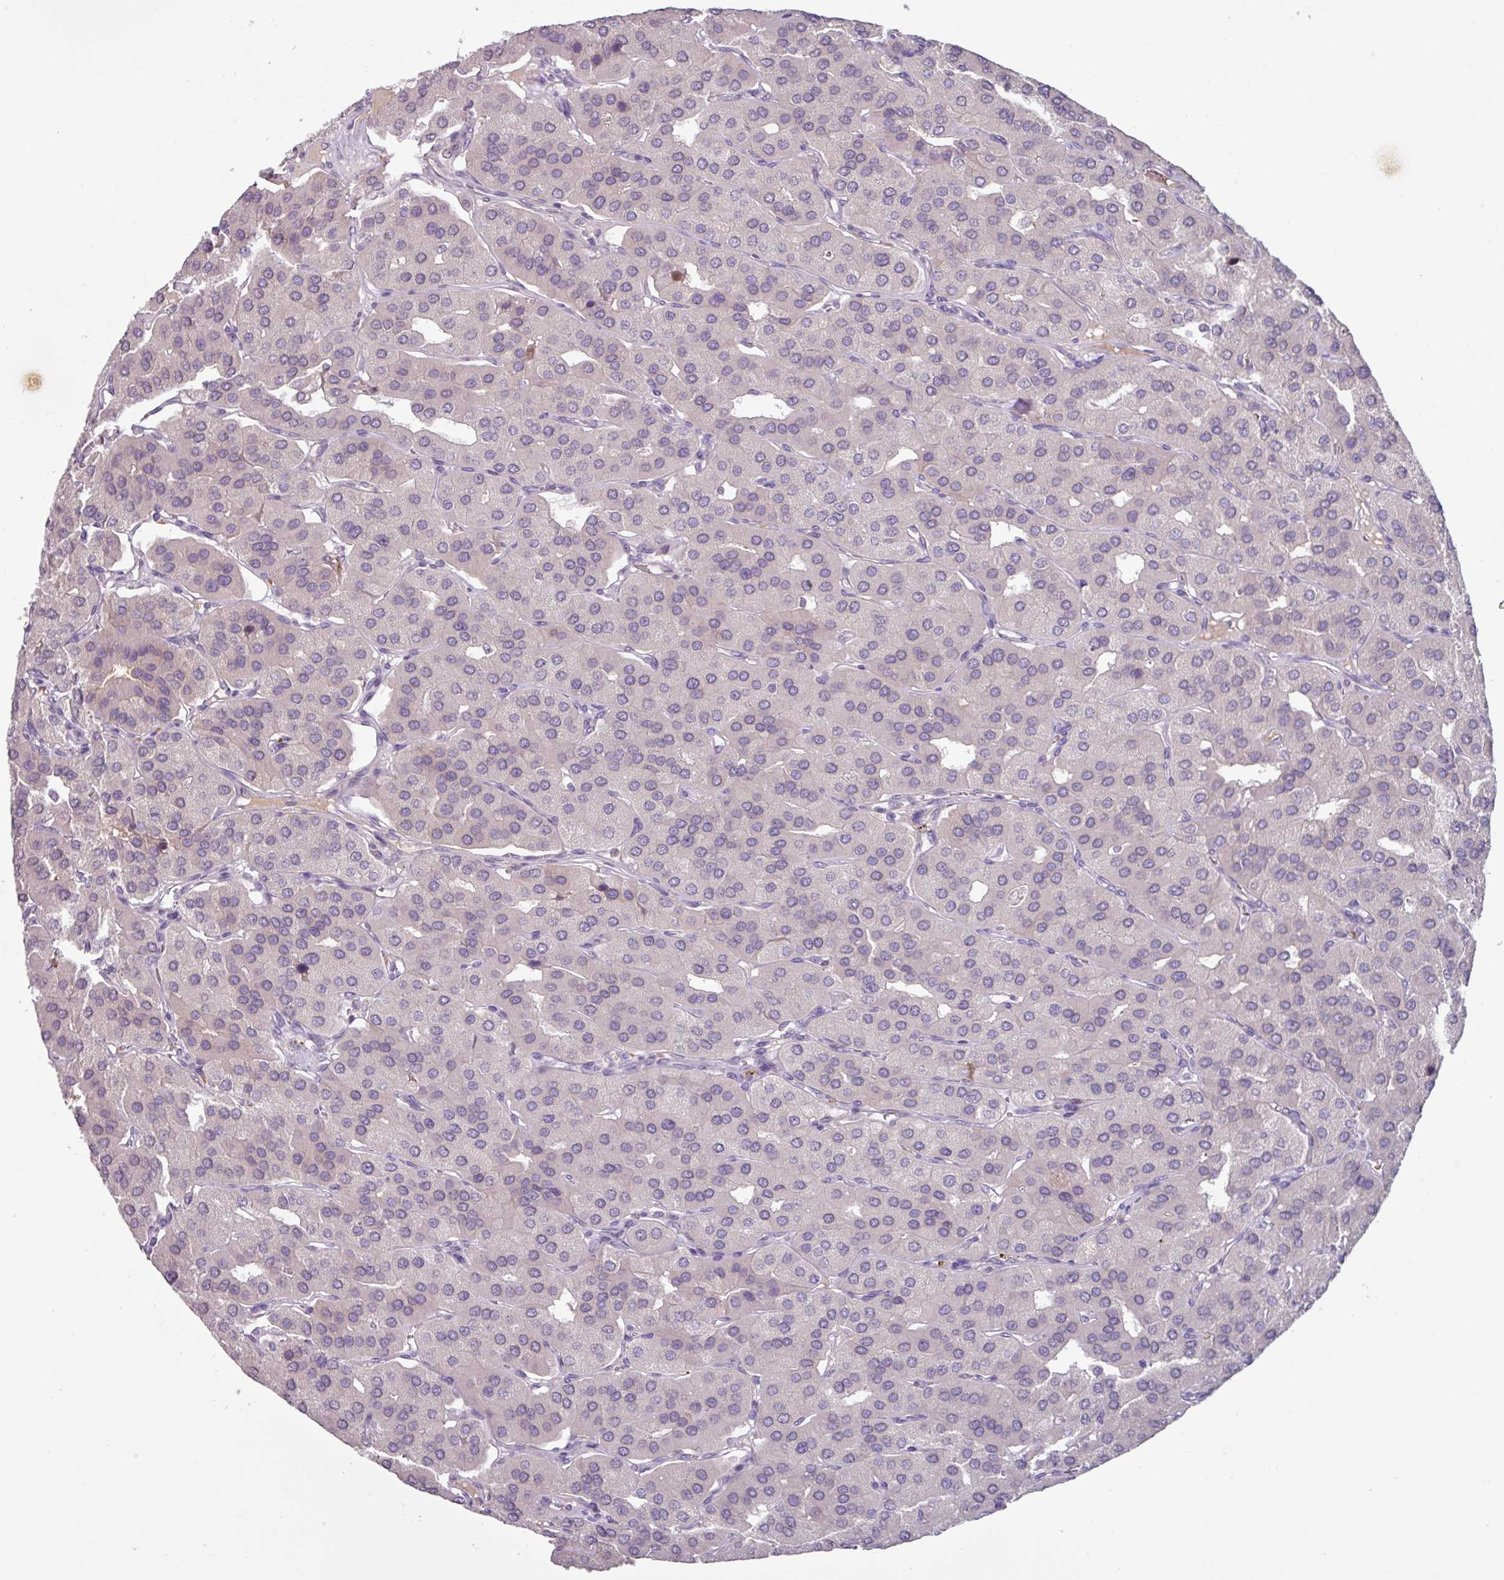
{"staining": {"intensity": "moderate", "quantity": "<25%", "location": "nuclear"}, "tissue": "parathyroid gland", "cell_type": "Glandular cells", "image_type": "normal", "snomed": [{"axis": "morphology", "description": "Normal tissue, NOS"}, {"axis": "morphology", "description": "Adenoma, NOS"}, {"axis": "topography", "description": "Parathyroid gland"}], "caption": "Parathyroid gland stained with immunohistochemistry reveals moderate nuclear staining in approximately <25% of glandular cells.", "gene": "SLC5A10", "patient": {"sex": "female", "age": 86}}